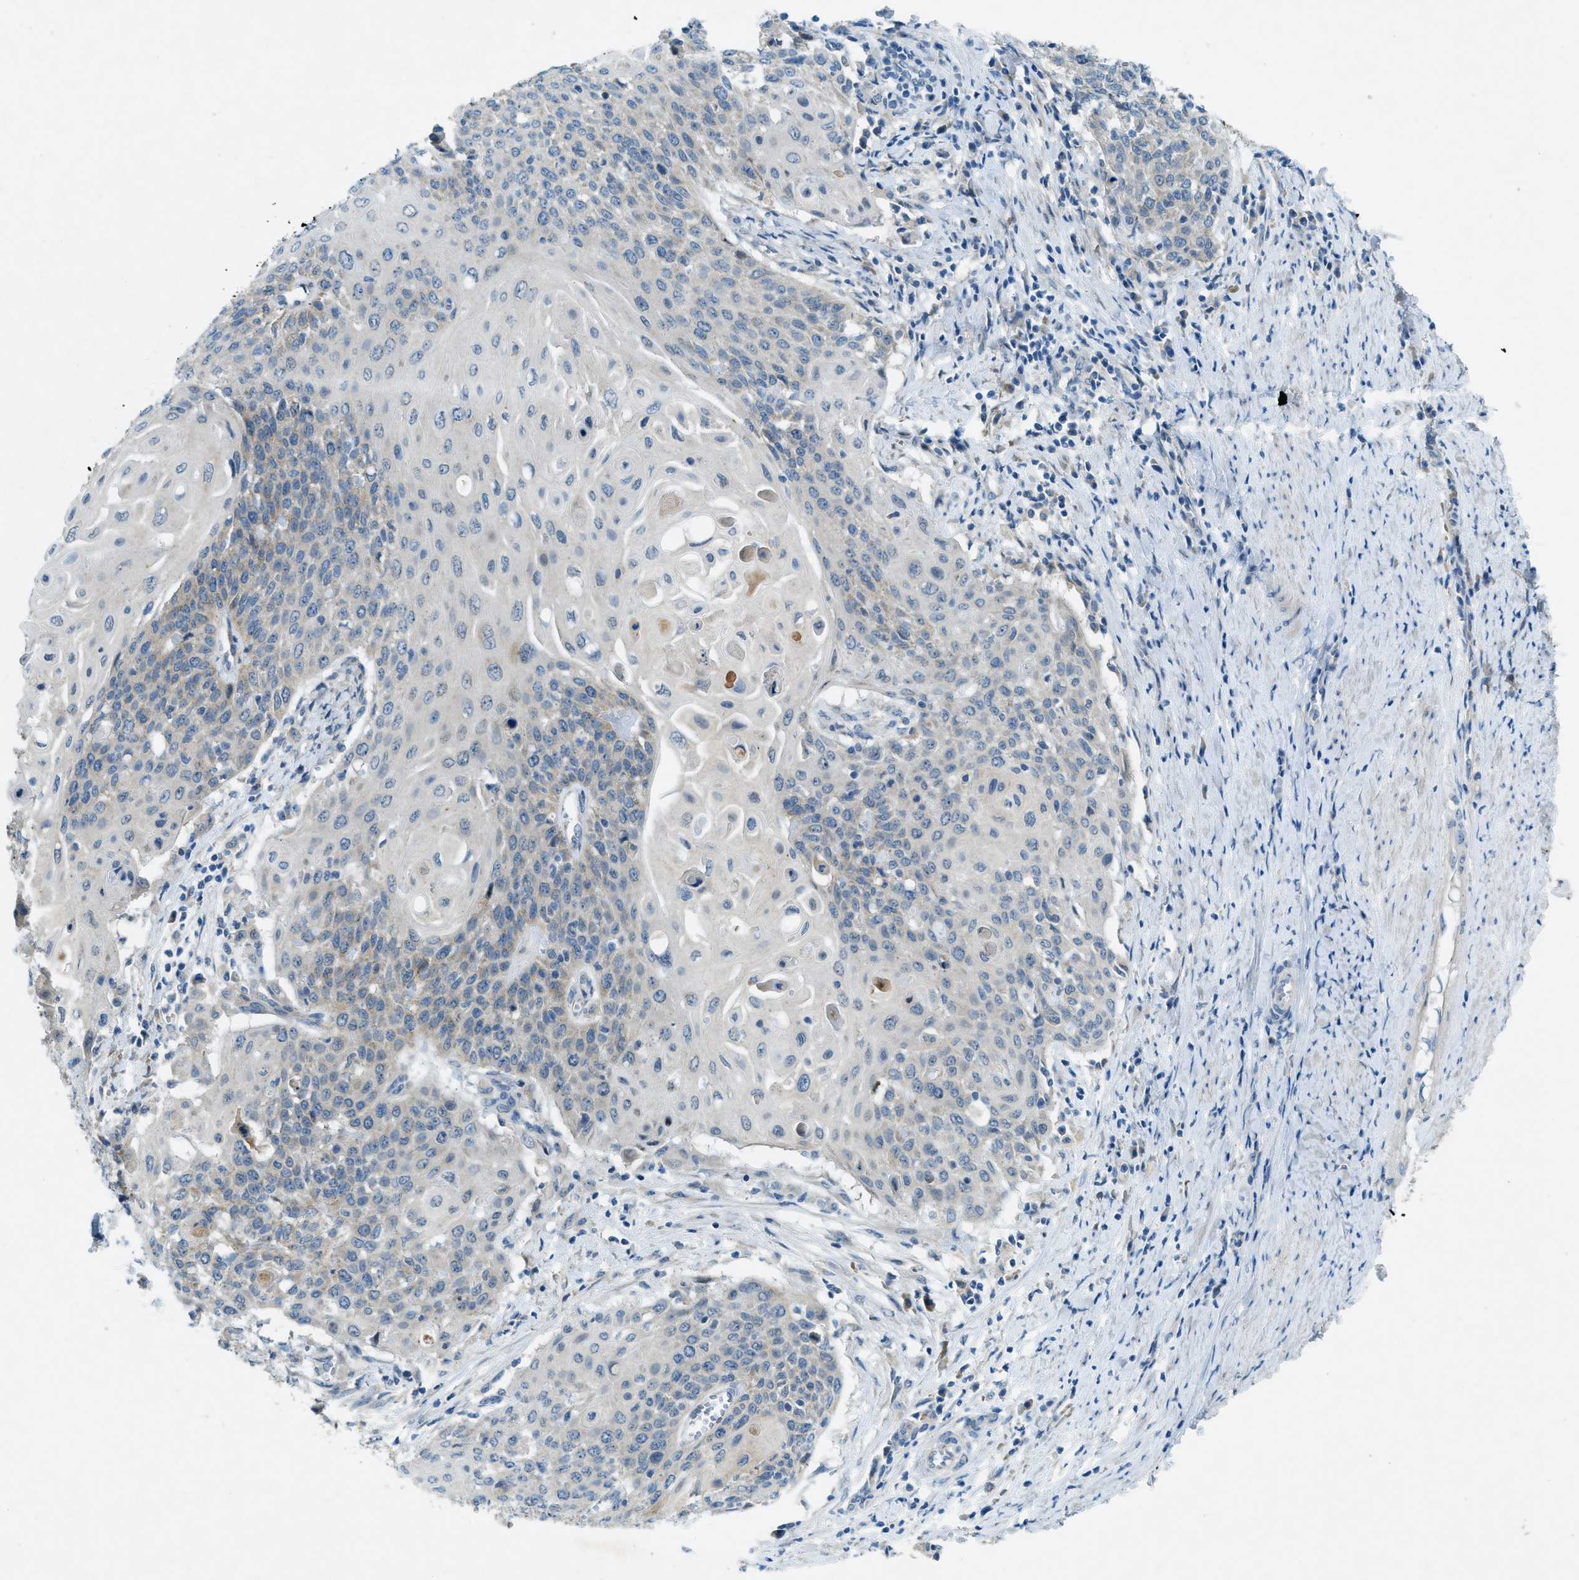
{"staining": {"intensity": "weak", "quantity": "<25%", "location": "cytoplasmic/membranous"}, "tissue": "cervical cancer", "cell_type": "Tumor cells", "image_type": "cancer", "snomed": [{"axis": "morphology", "description": "Squamous cell carcinoma, NOS"}, {"axis": "topography", "description": "Cervix"}], "caption": "This photomicrograph is of cervical cancer (squamous cell carcinoma) stained with immunohistochemistry to label a protein in brown with the nuclei are counter-stained blue. There is no staining in tumor cells.", "gene": "SNX14", "patient": {"sex": "female", "age": 39}}